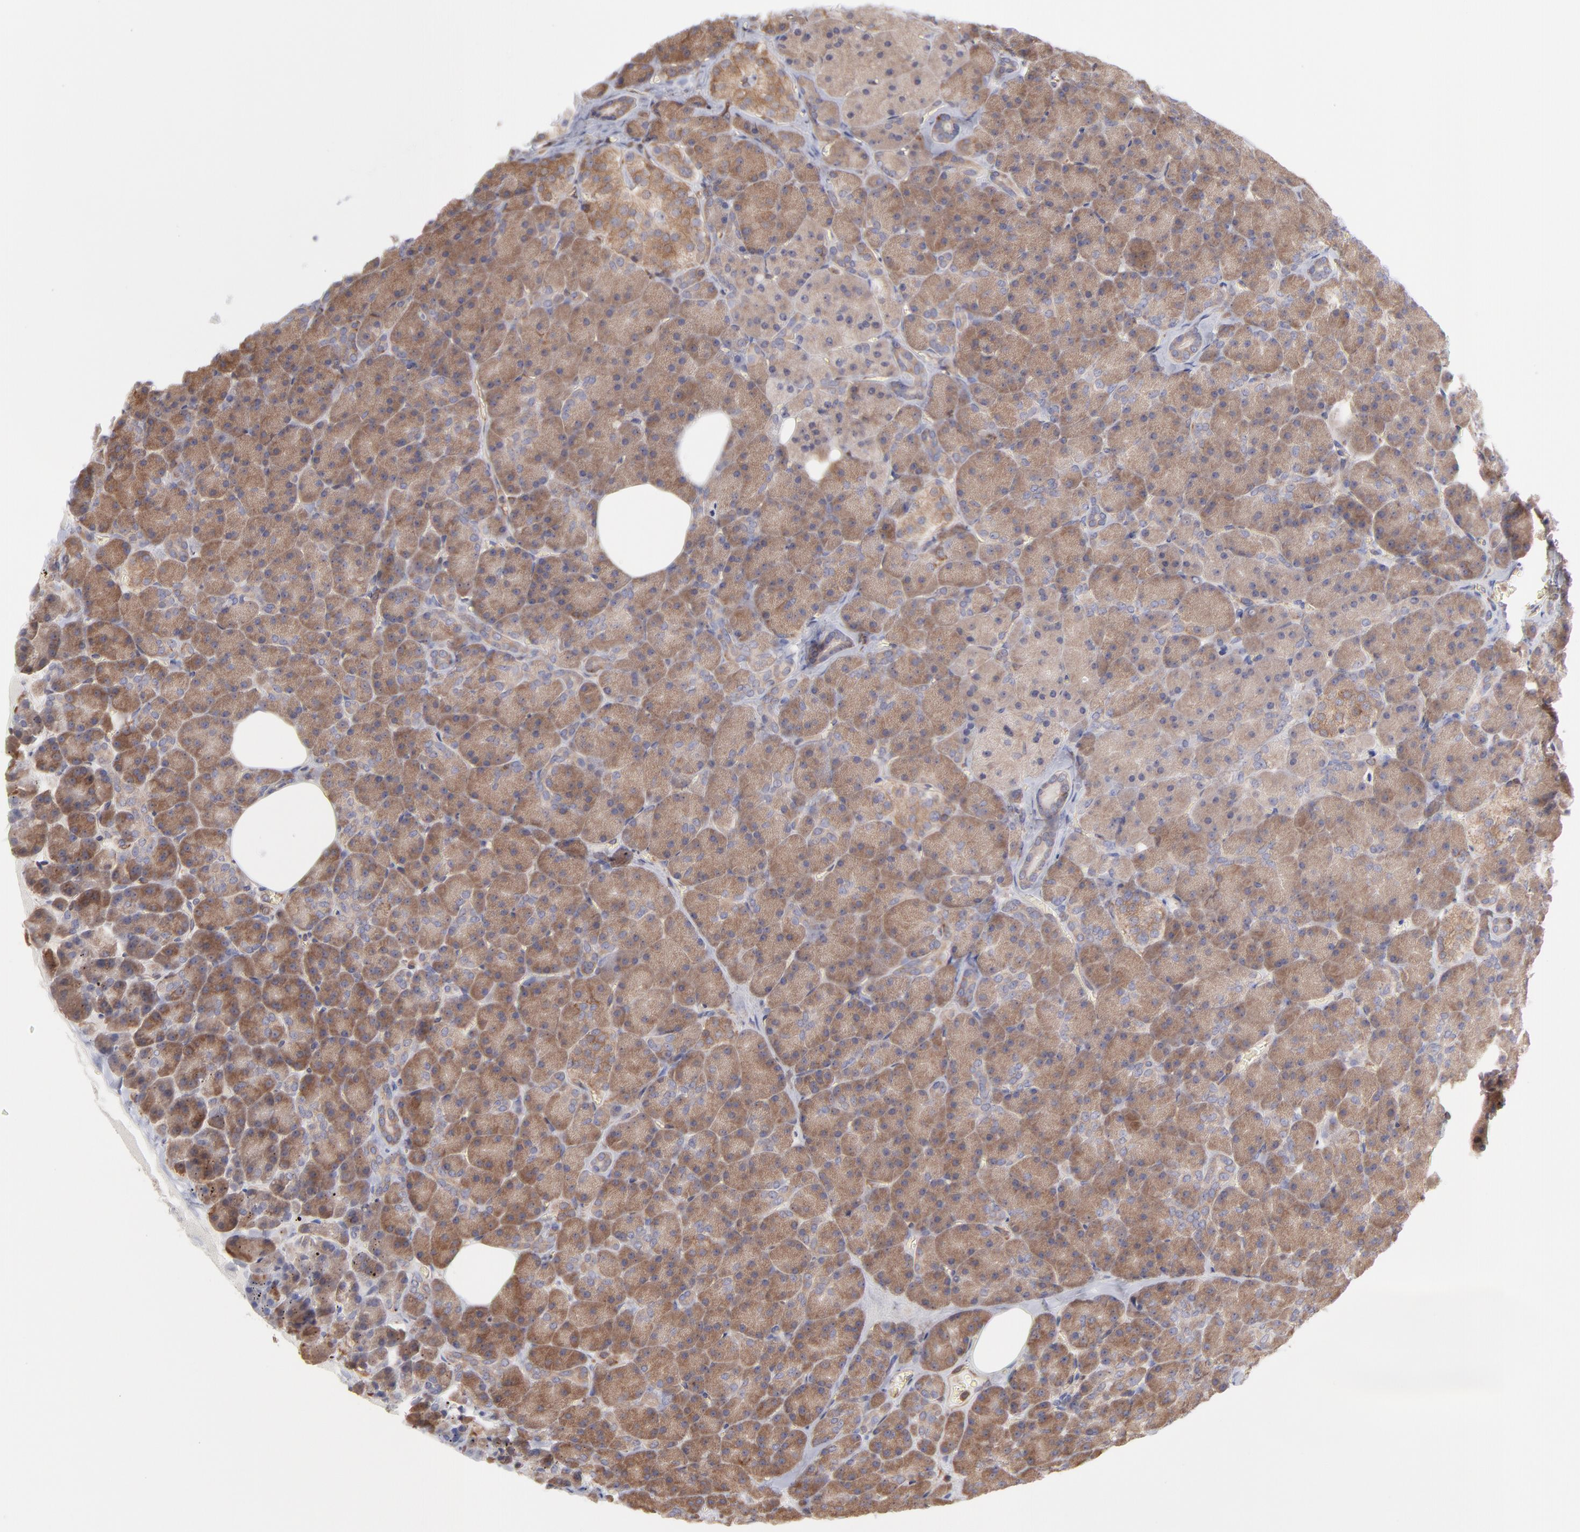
{"staining": {"intensity": "moderate", "quantity": ">75%", "location": "cytoplasmic/membranous"}, "tissue": "pancreas", "cell_type": "Exocrine glandular cells", "image_type": "normal", "snomed": [{"axis": "morphology", "description": "Normal tissue, NOS"}, {"axis": "topography", "description": "Pancreas"}], "caption": "Pancreas was stained to show a protein in brown. There is medium levels of moderate cytoplasmic/membranous staining in approximately >75% of exocrine glandular cells.", "gene": "MAPRE1", "patient": {"sex": "female", "age": 35}}